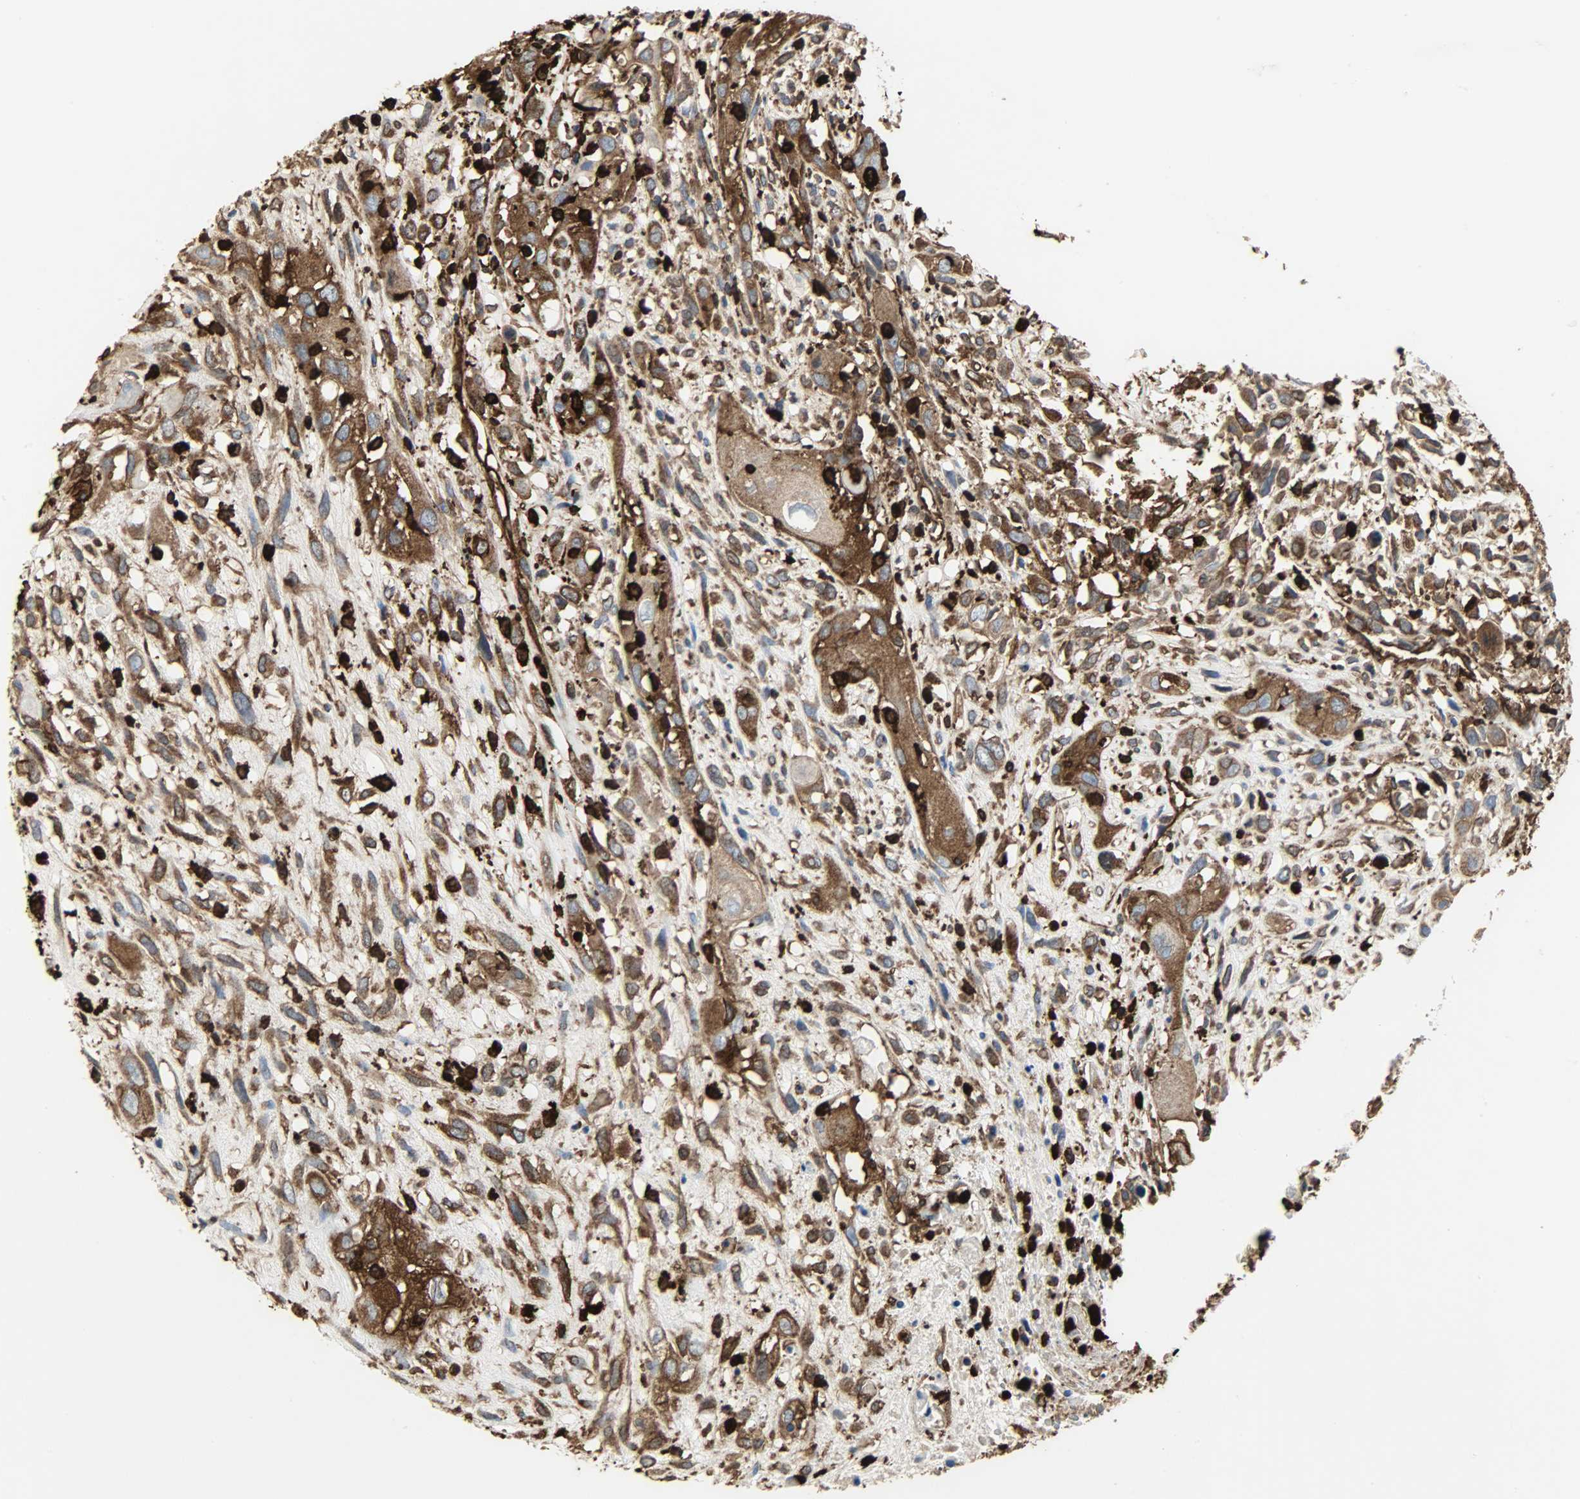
{"staining": {"intensity": "strong", "quantity": ">75%", "location": "cytoplasmic/membranous"}, "tissue": "head and neck cancer", "cell_type": "Tumor cells", "image_type": "cancer", "snomed": [{"axis": "morphology", "description": "Necrosis, NOS"}, {"axis": "morphology", "description": "Neoplasm, malignant, NOS"}, {"axis": "topography", "description": "Salivary gland"}, {"axis": "topography", "description": "Head-Neck"}], "caption": "Immunohistochemistry (DAB) staining of human head and neck malignant neoplasm shows strong cytoplasmic/membranous protein staining in about >75% of tumor cells. The staining is performed using DAB (3,3'-diaminobenzidine) brown chromogen to label protein expression. The nuclei are counter-stained blue using hematoxylin.", "gene": "VASP", "patient": {"sex": "male", "age": 43}}